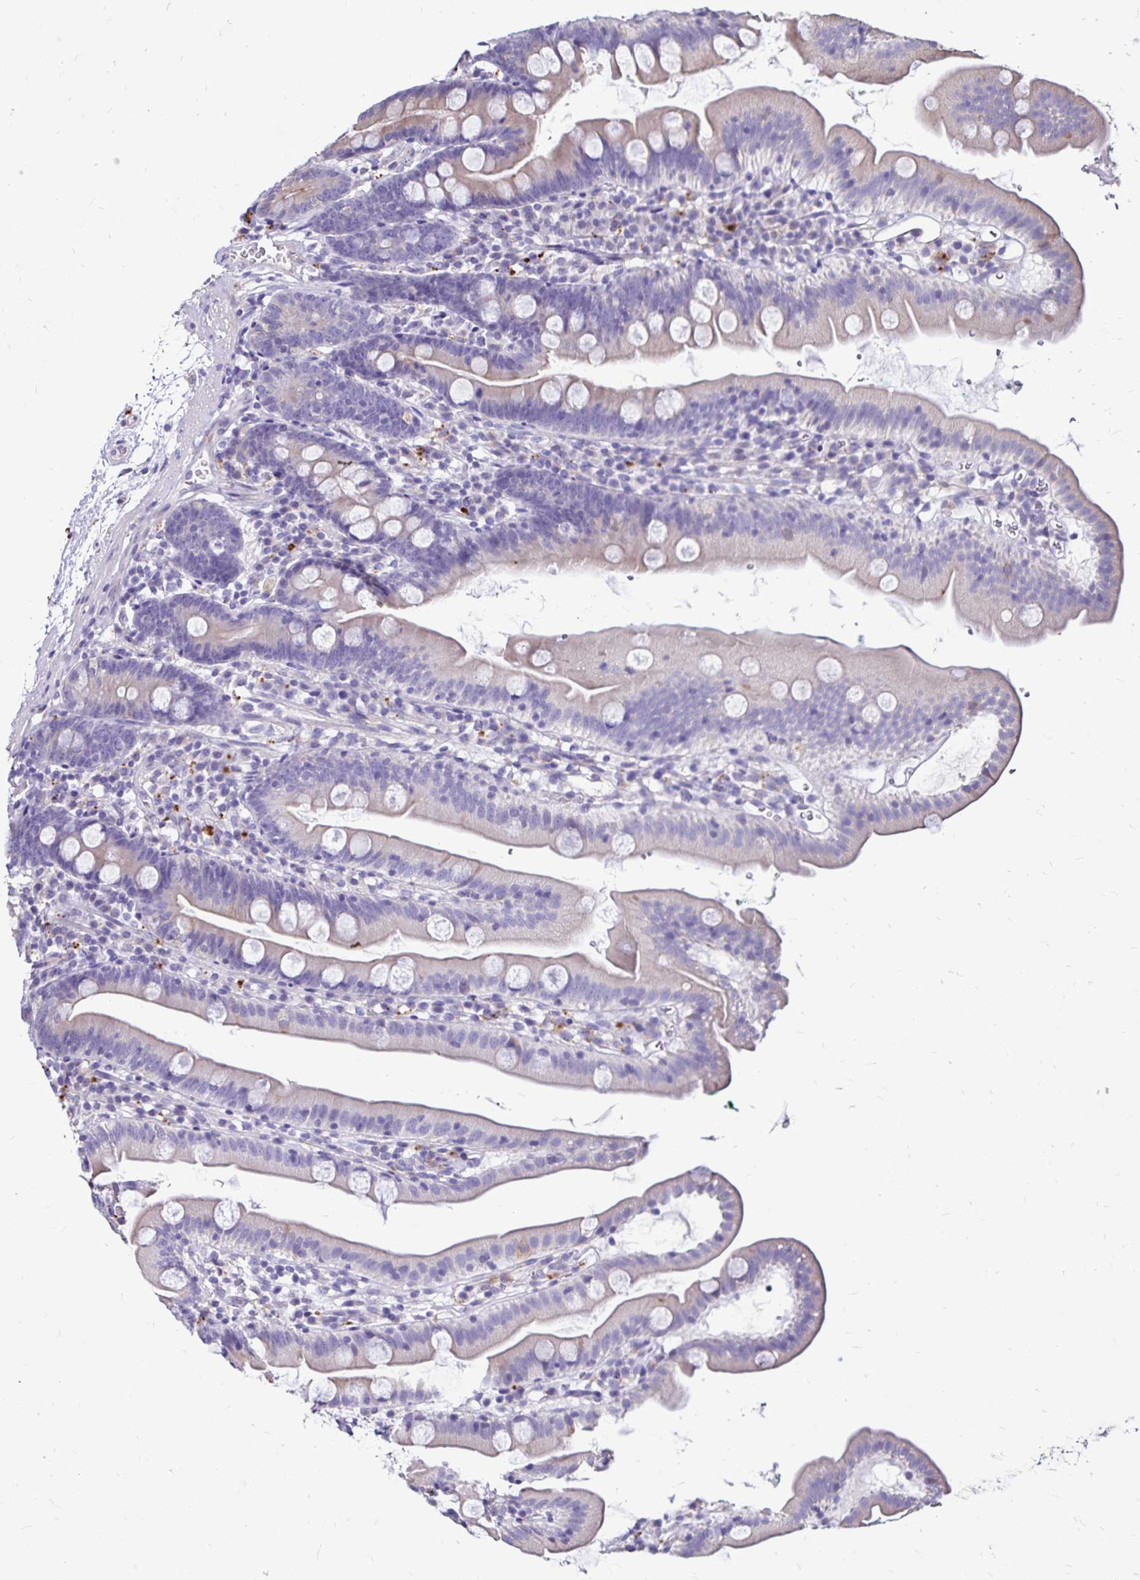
{"staining": {"intensity": "negative", "quantity": "none", "location": "none"}, "tissue": "duodenum", "cell_type": "Glandular cells", "image_type": "normal", "snomed": [{"axis": "morphology", "description": "Normal tissue, NOS"}, {"axis": "topography", "description": "Duodenum"}], "caption": "This is a photomicrograph of IHC staining of unremarkable duodenum, which shows no positivity in glandular cells. (Stains: DAB (3,3'-diaminobenzidine) immunohistochemistry with hematoxylin counter stain, Microscopy: brightfield microscopy at high magnification).", "gene": "EVPL", "patient": {"sex": "female", "age": 67}}